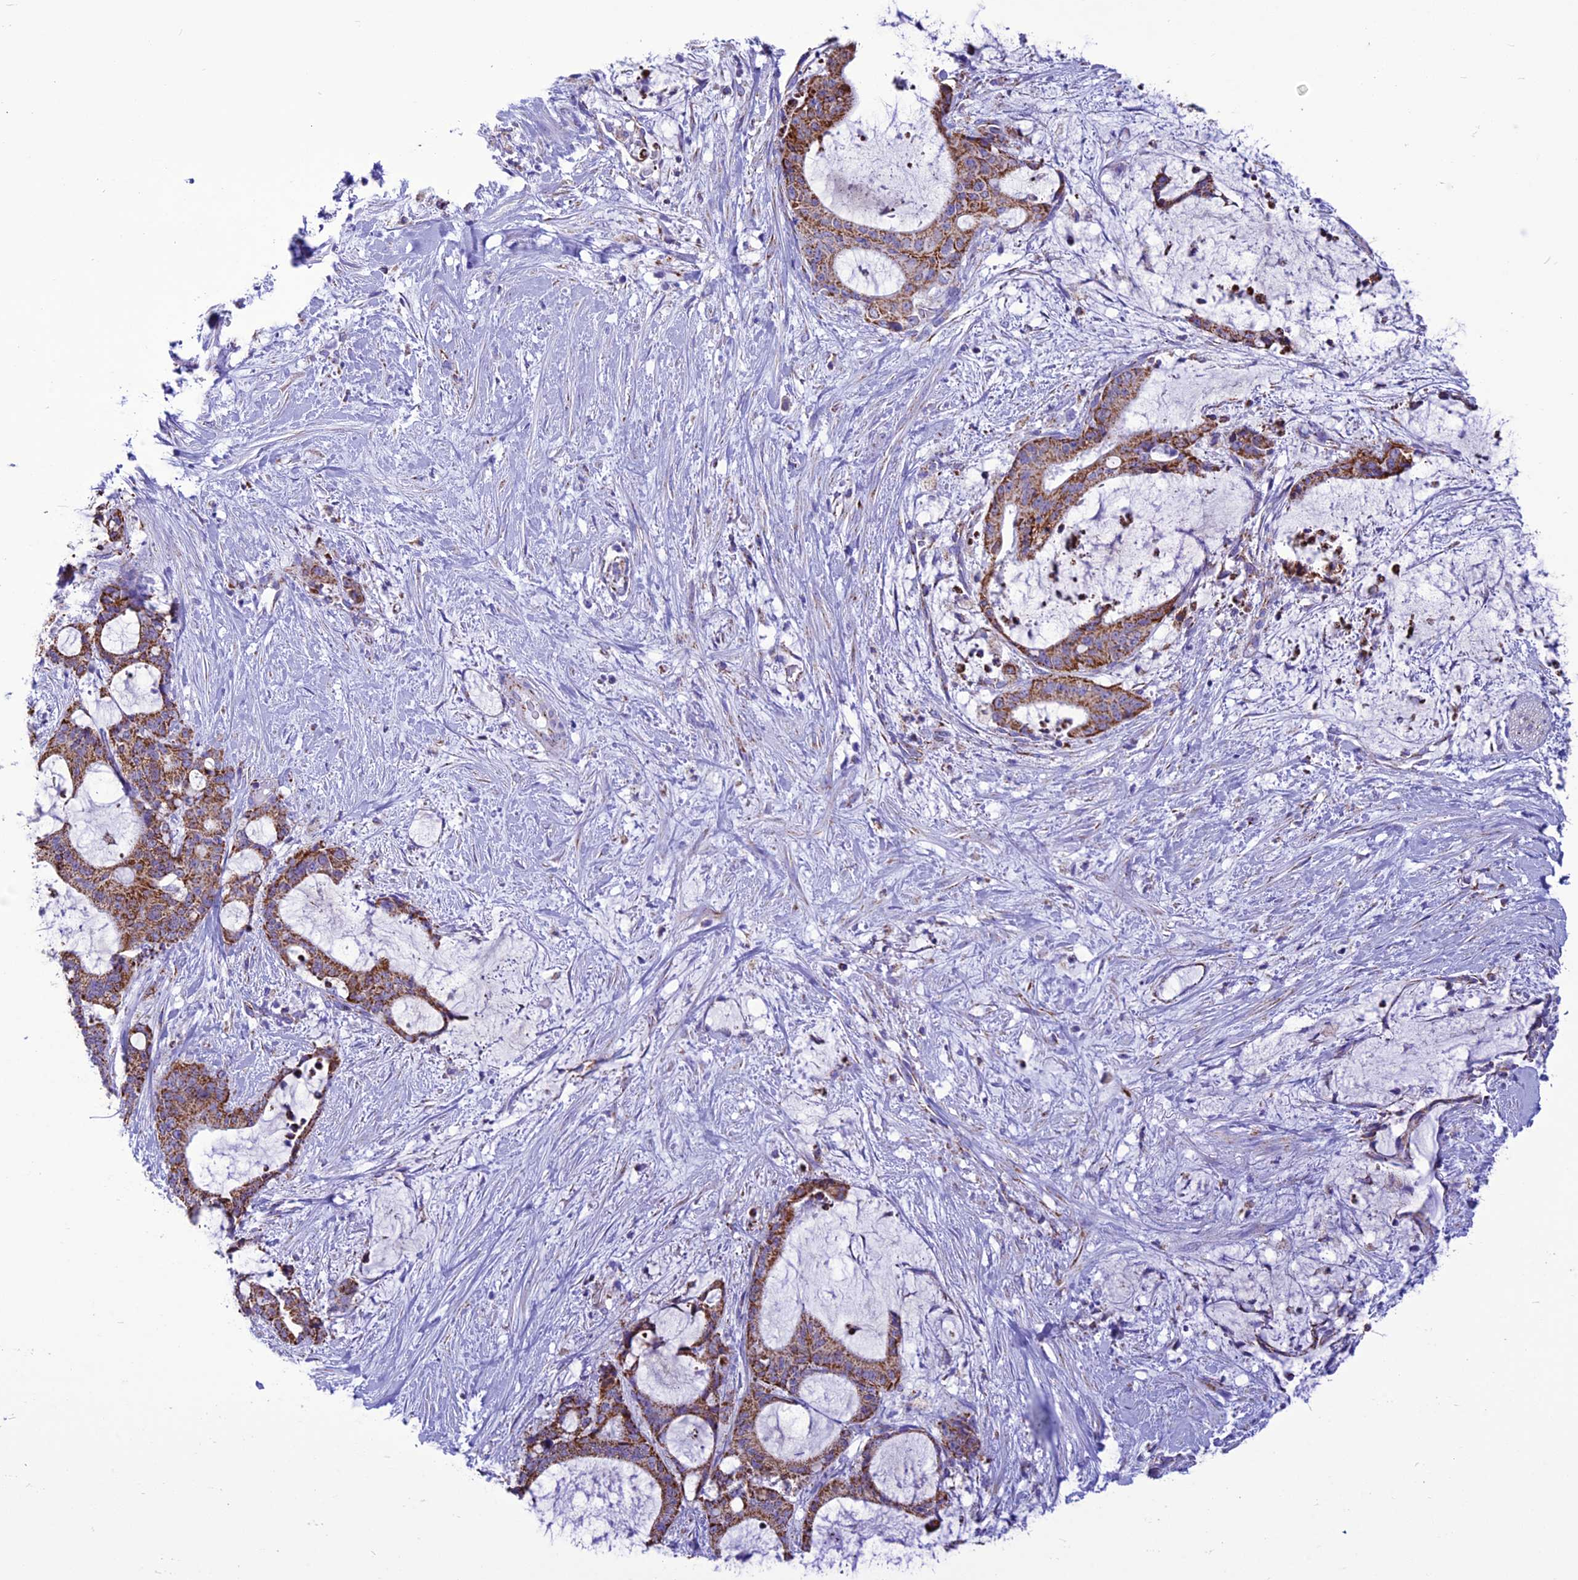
{"staining": {"intensity": "moderate", "quantity": ">75%", "location": "cytoplasmic/membranous"}, "tissue": "liver cancer", "cell_type": "Tumor cells", "image_type": "cancer", "snomed": [{"axis": "morphology", "description": "Normal tissue, NOS"}, {"axis": "morphology", "description": "Cholangiocarcinoma"}, {"axis": "topography", "description": "Liver"}, {"axis": "topography", "description": "Peripheral nerve tissue"}], "caption": "Approximately >75% of tumor cells in liver cancer (cholangiocarcinoma) demonstrate moderate cytoplasmic/membranous protein positivity as visualized by brown immunohistochemical staining.", "gene": "ICA1L", "patient": {"sex": "female", "age": 73}}